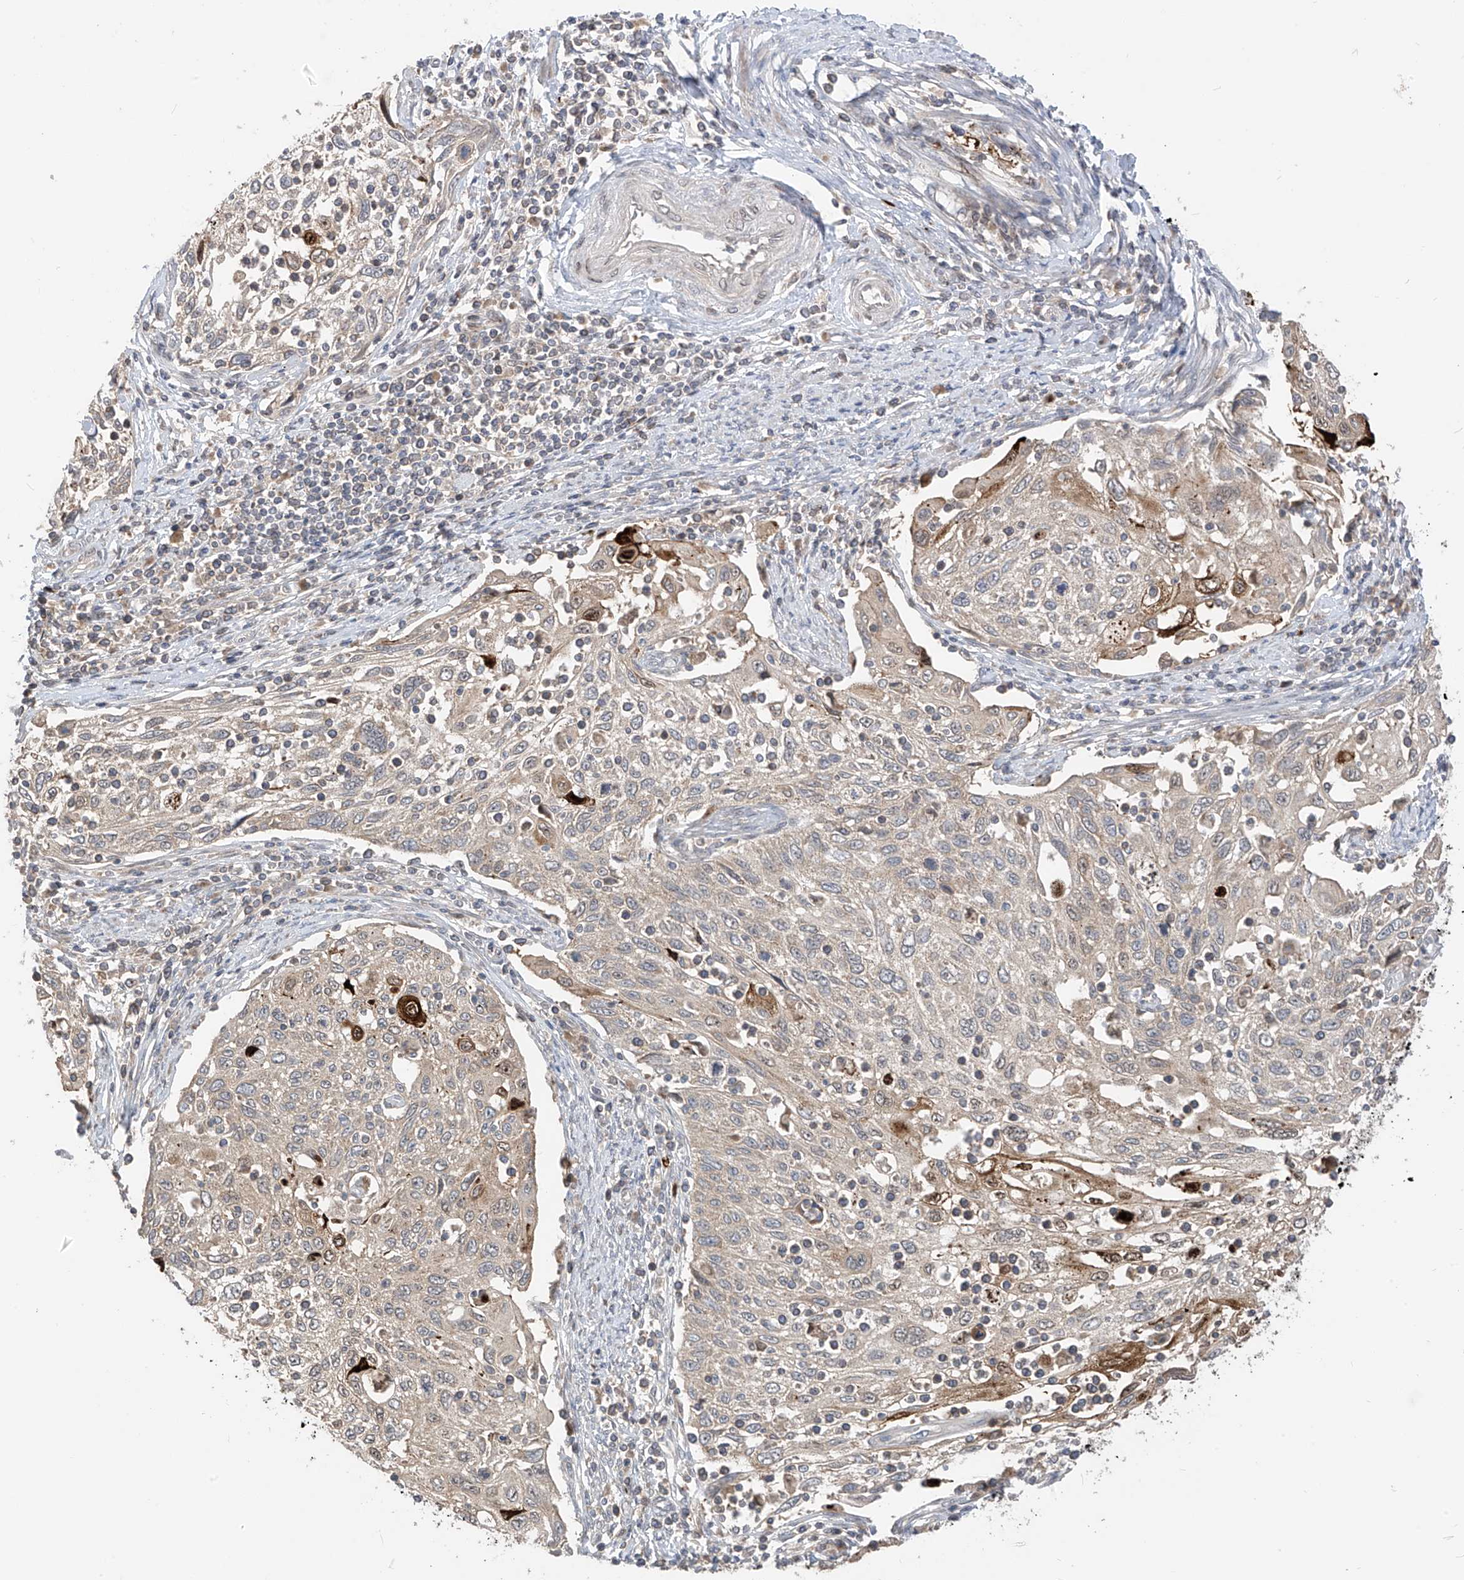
{"staining": {"intensity": "moderate", "quantity": "<25%", "location": "cytoplasmic/membranous"}, "tissue": "cervical cancer", "cell_type": "Tumor cells", "image_type": "cancer", "snomed": [{"axis": "morphology", "description": "Squamous cell carcinoma, NOS"}, {"axis": "topography", "description": "Cervix"}], "caption": "This image reveals immunohistochemistry (IHC) staining of human cervical cancer (squamous cell carcinoma), with low moderate cytoplasmic/membranous expression in approximately <25% of tumor cells.", "gene": "CNKSR1", "patient": {"sex": "female", "age": 70}}